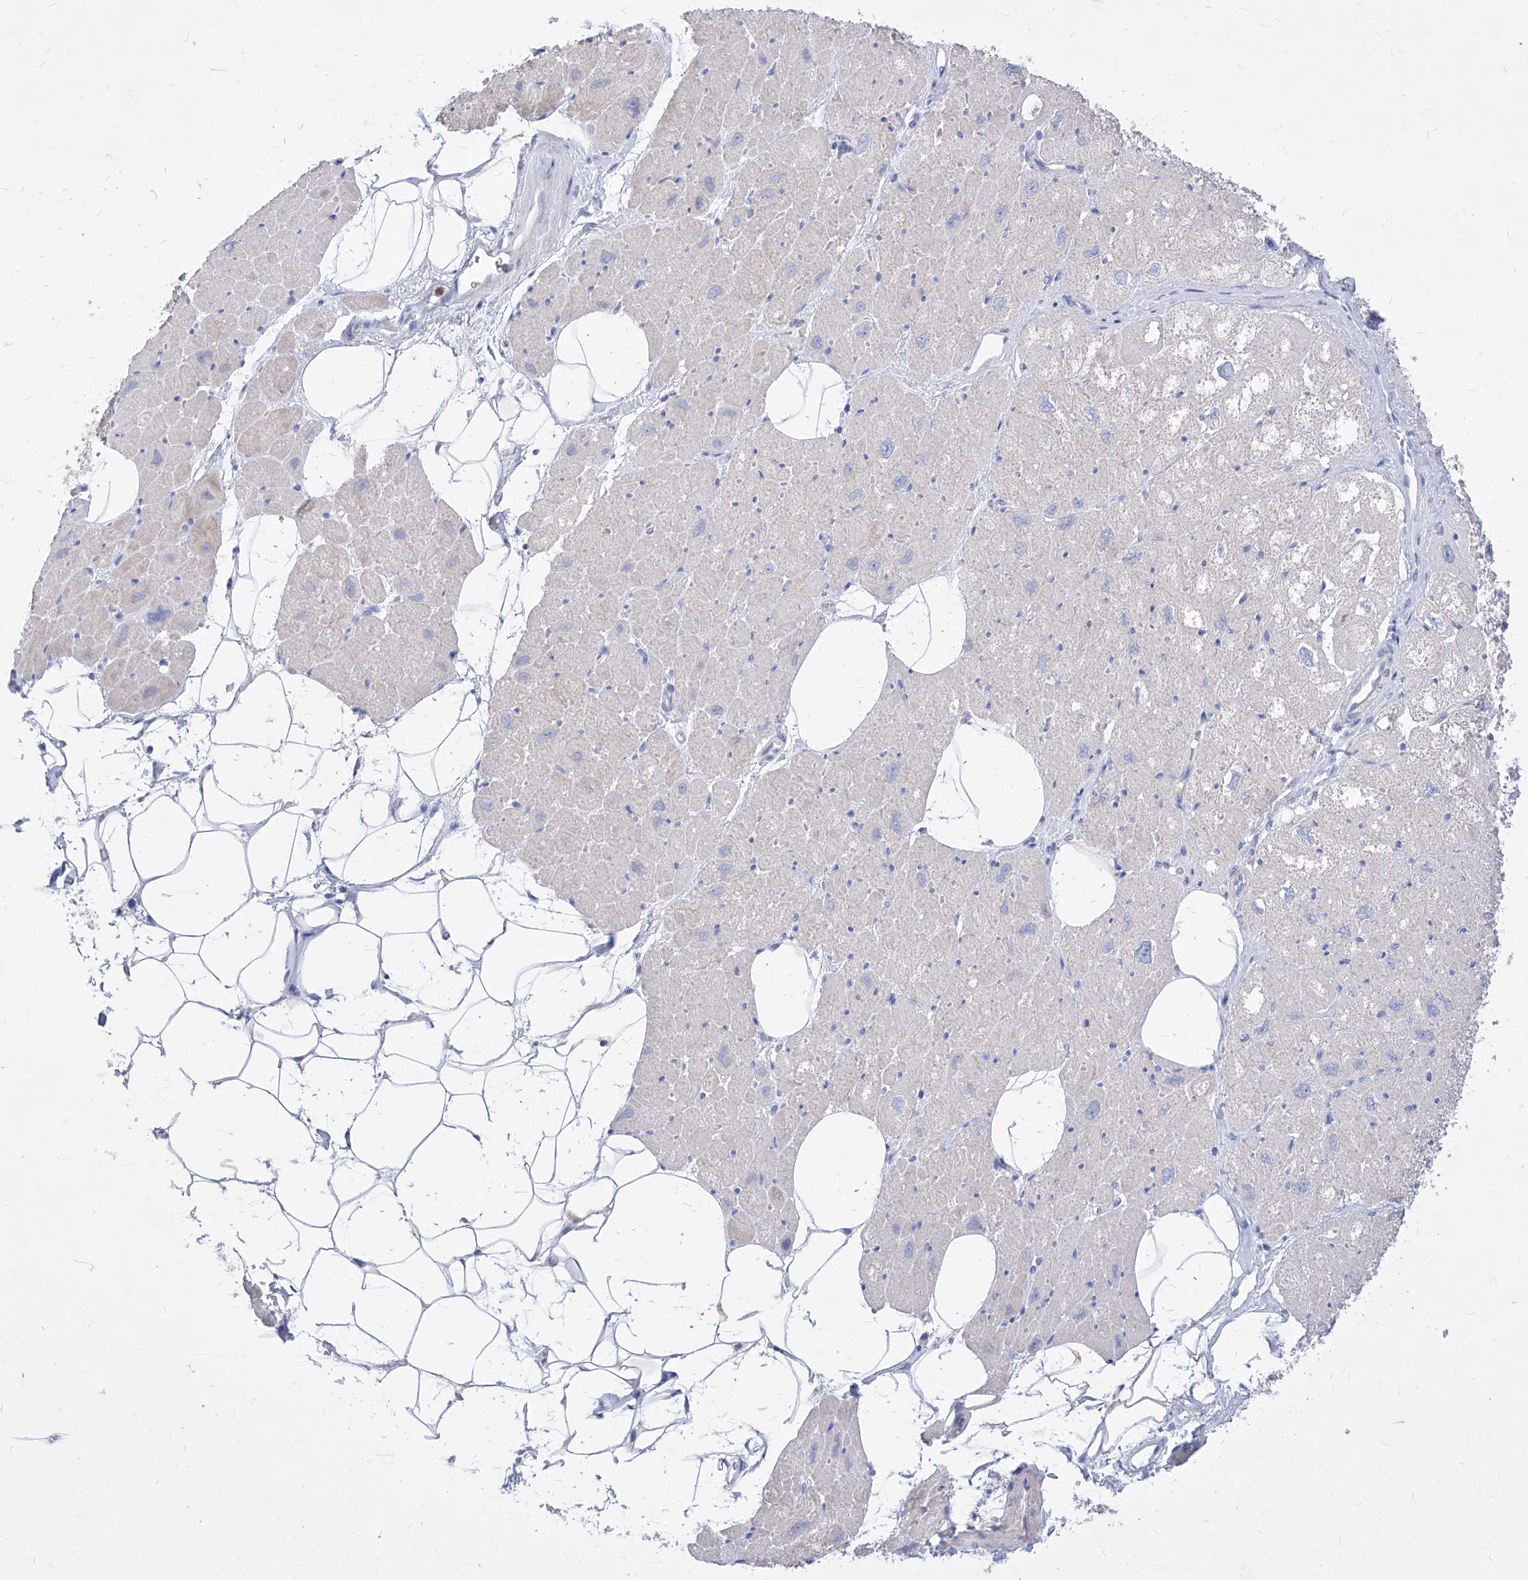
{"staining": {"intensity": "negative", "quantity": "none", "location": "none"}, "tissue": "heart muscle", "cell_type": "Cardiomyocytes", "image_type": "normal", "snomed": [{"axis": "morphology", "description": "Normal tissue, NOS"}, {"axis": "topography", "description": "Heart"}], "caption": "This is an immunohistochemistry (IHC) image of benign human heart muscle. There is no positivity in cardiomyocytes.", "gene": "VAX1", "patient": {"sex": "male", "age": 50}}